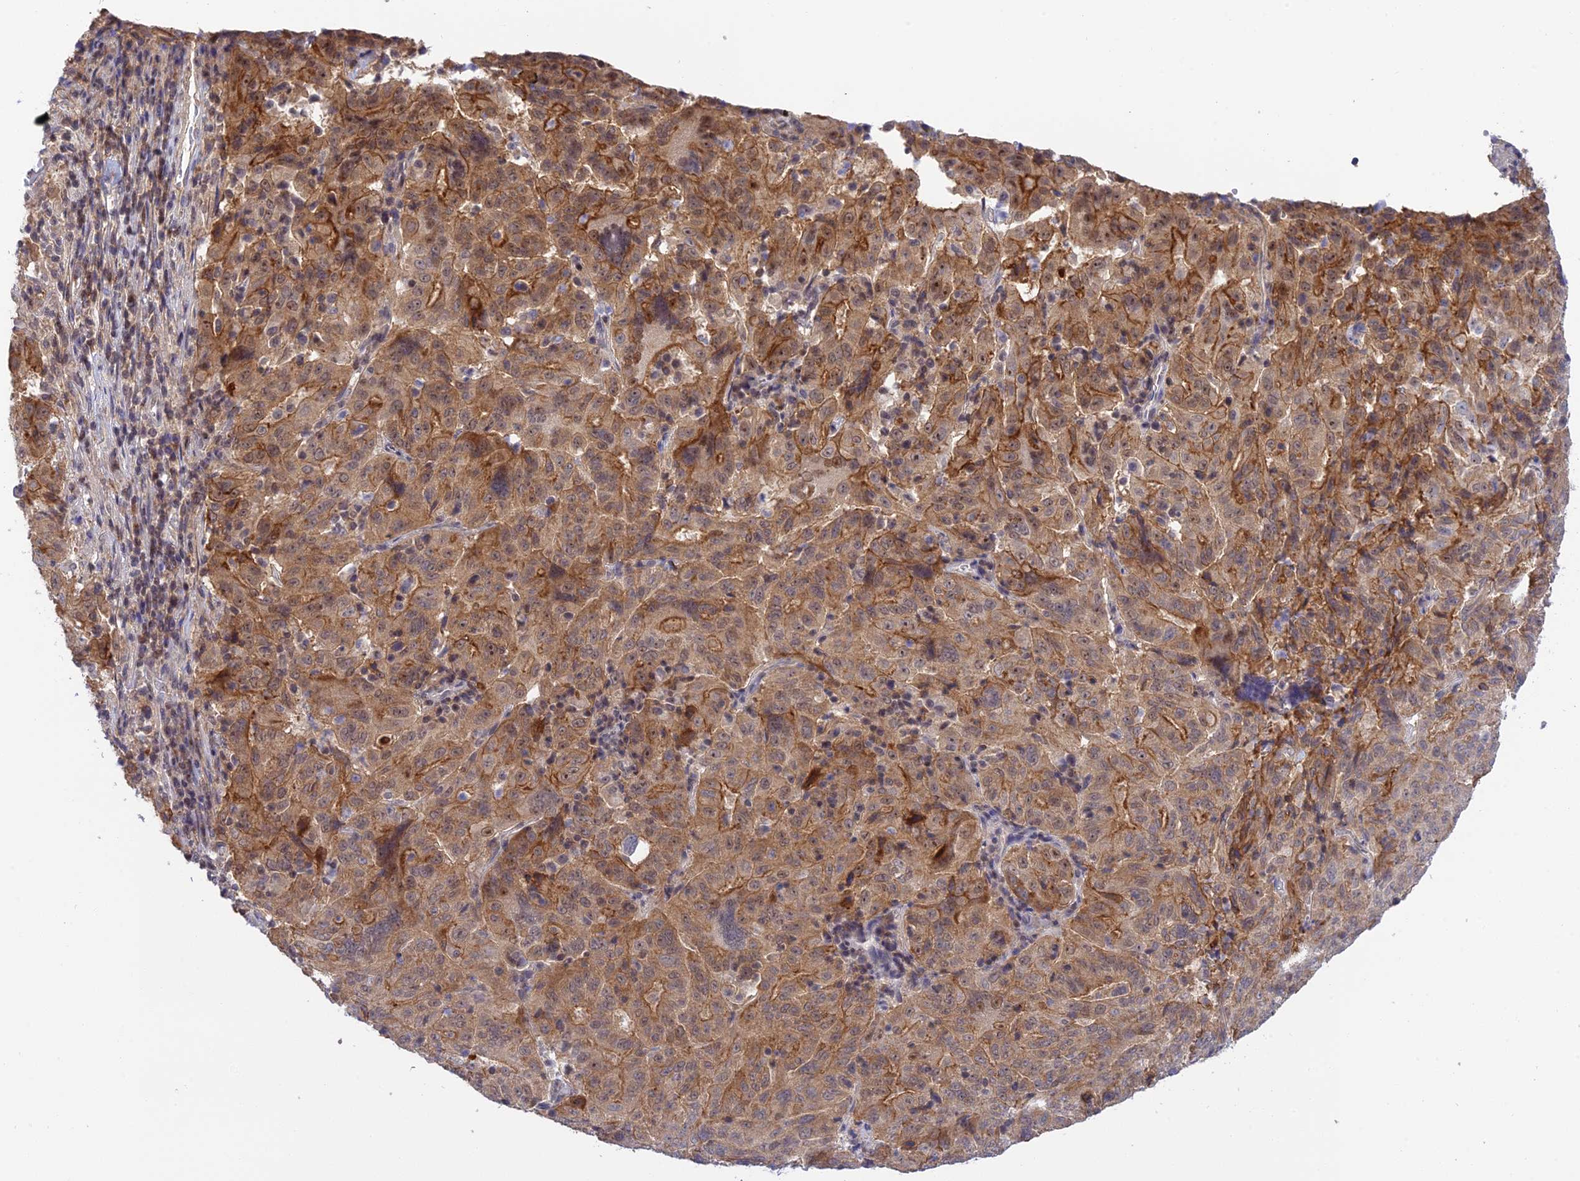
{"staining": {"intensity": "moderate", "quantity": "25%-75%", "location": "cytoplasmic/membranous,nuclear"}, "tissue": "pancreatic cancer", "cell_type": "Tumor cells", "image_type": "cancer", "snomed": [{"axis": "morphology", "description": "Adenocarcinoma, NOS"}, {"axis": "topography", "description": "Pancreas"}], "caption": "Protein expression analysis of adenocarcinoma (pancreatic) exhibits moderate cytoplasmic/membranous and nuclear positivity in approximately 25%-75% of tumor cells.", "gene": "TCEA1", "patient": {"sex": "male", "age": 63}}